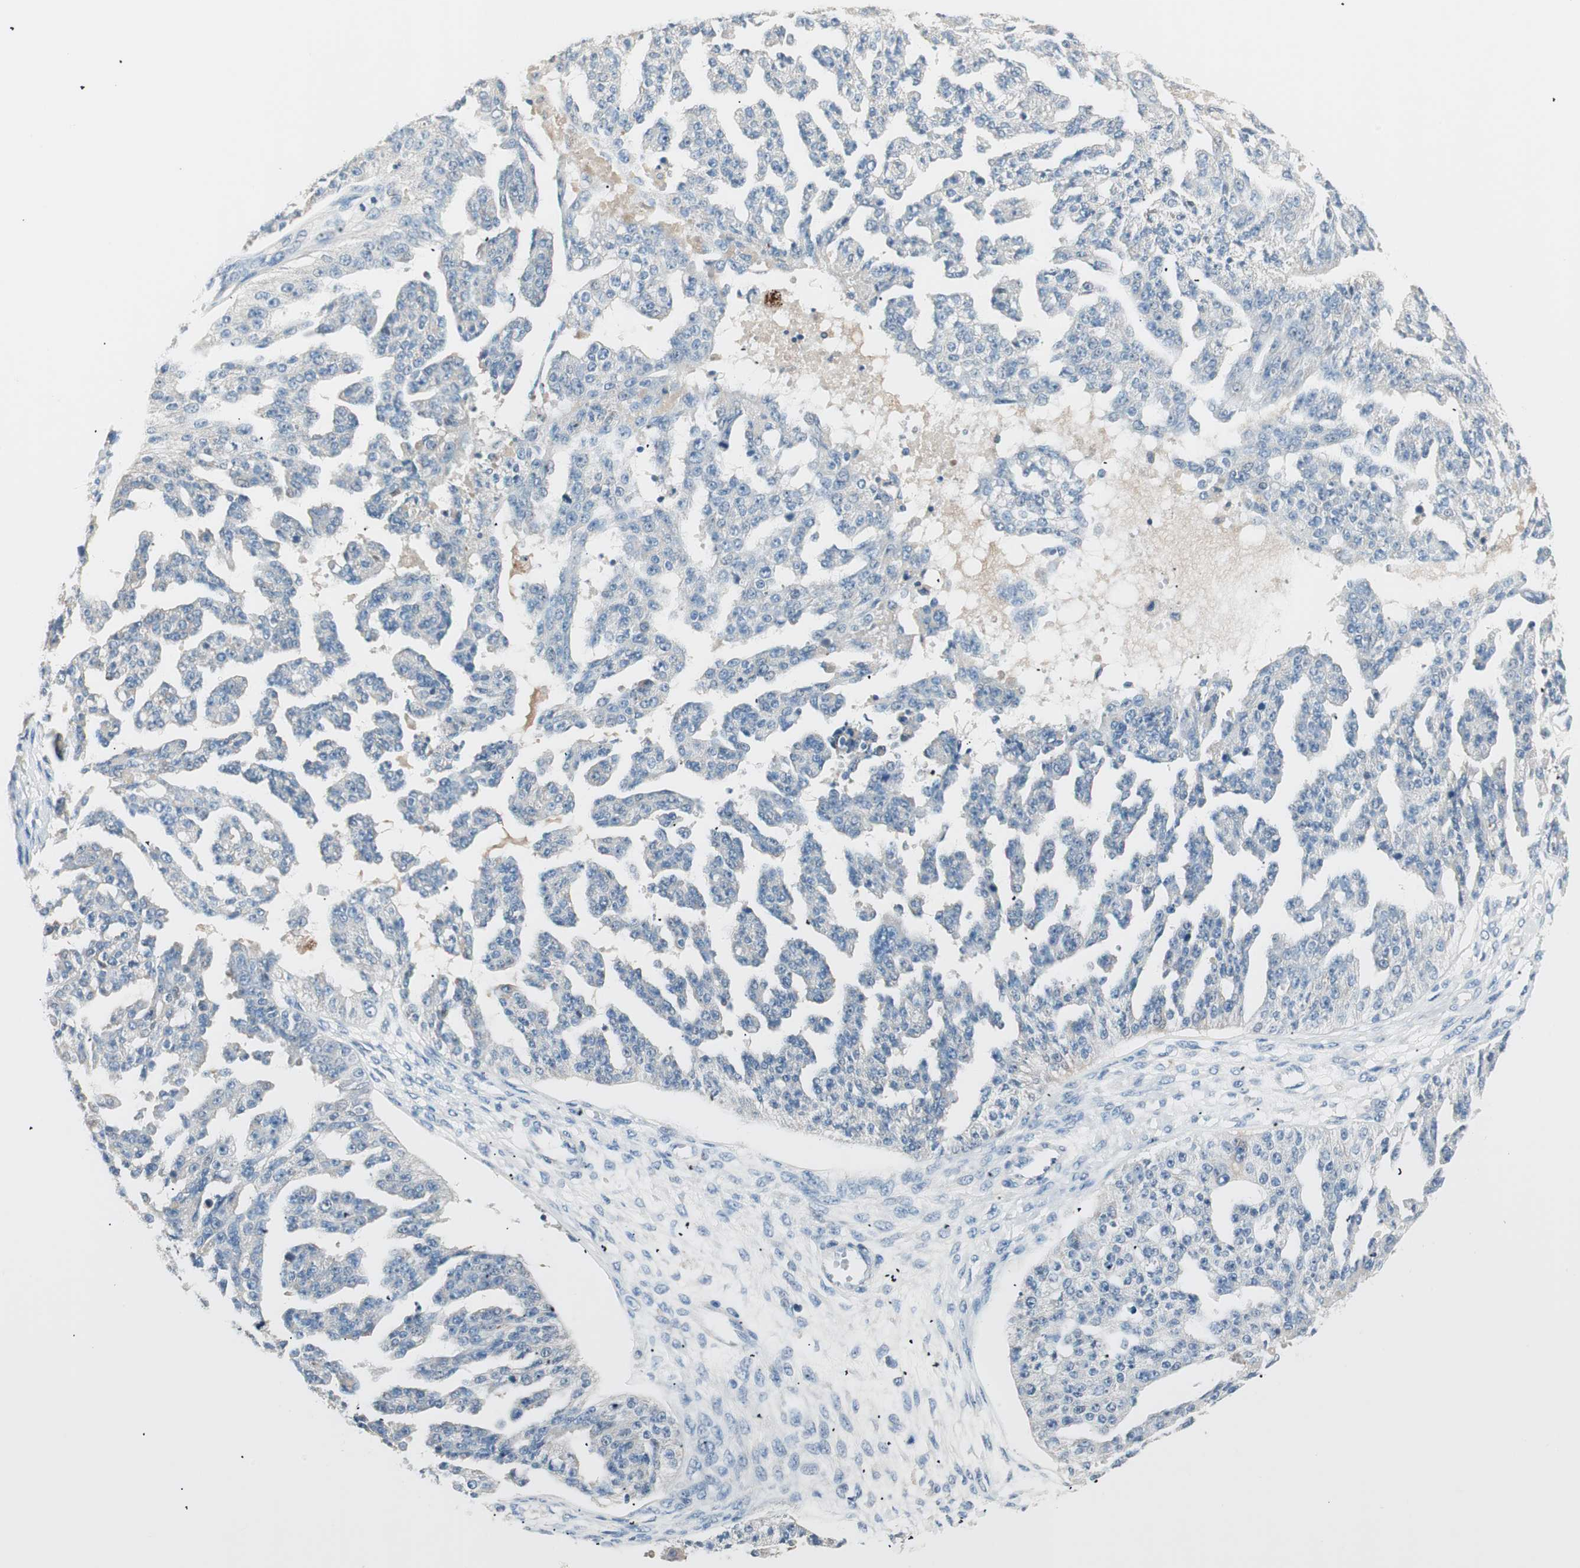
{"staining": {"intensity": "negative", "quantity": "none", "location": "none"}, "tissue": "ovarian cancer", "cell_type": "Tumor cells", "image_type": "cancer", "snomed": [{"axis": "morphology", "description": "Cystadenocarcinoma, serous, NOS"}, {"axis": "topography", "description": "Ovary"}], "caption": "Tumor cells are negative for brown protein staining in ovarian cancer.", "gene": "RAD54B", "patient": {"sex": "female", "age": 58}}